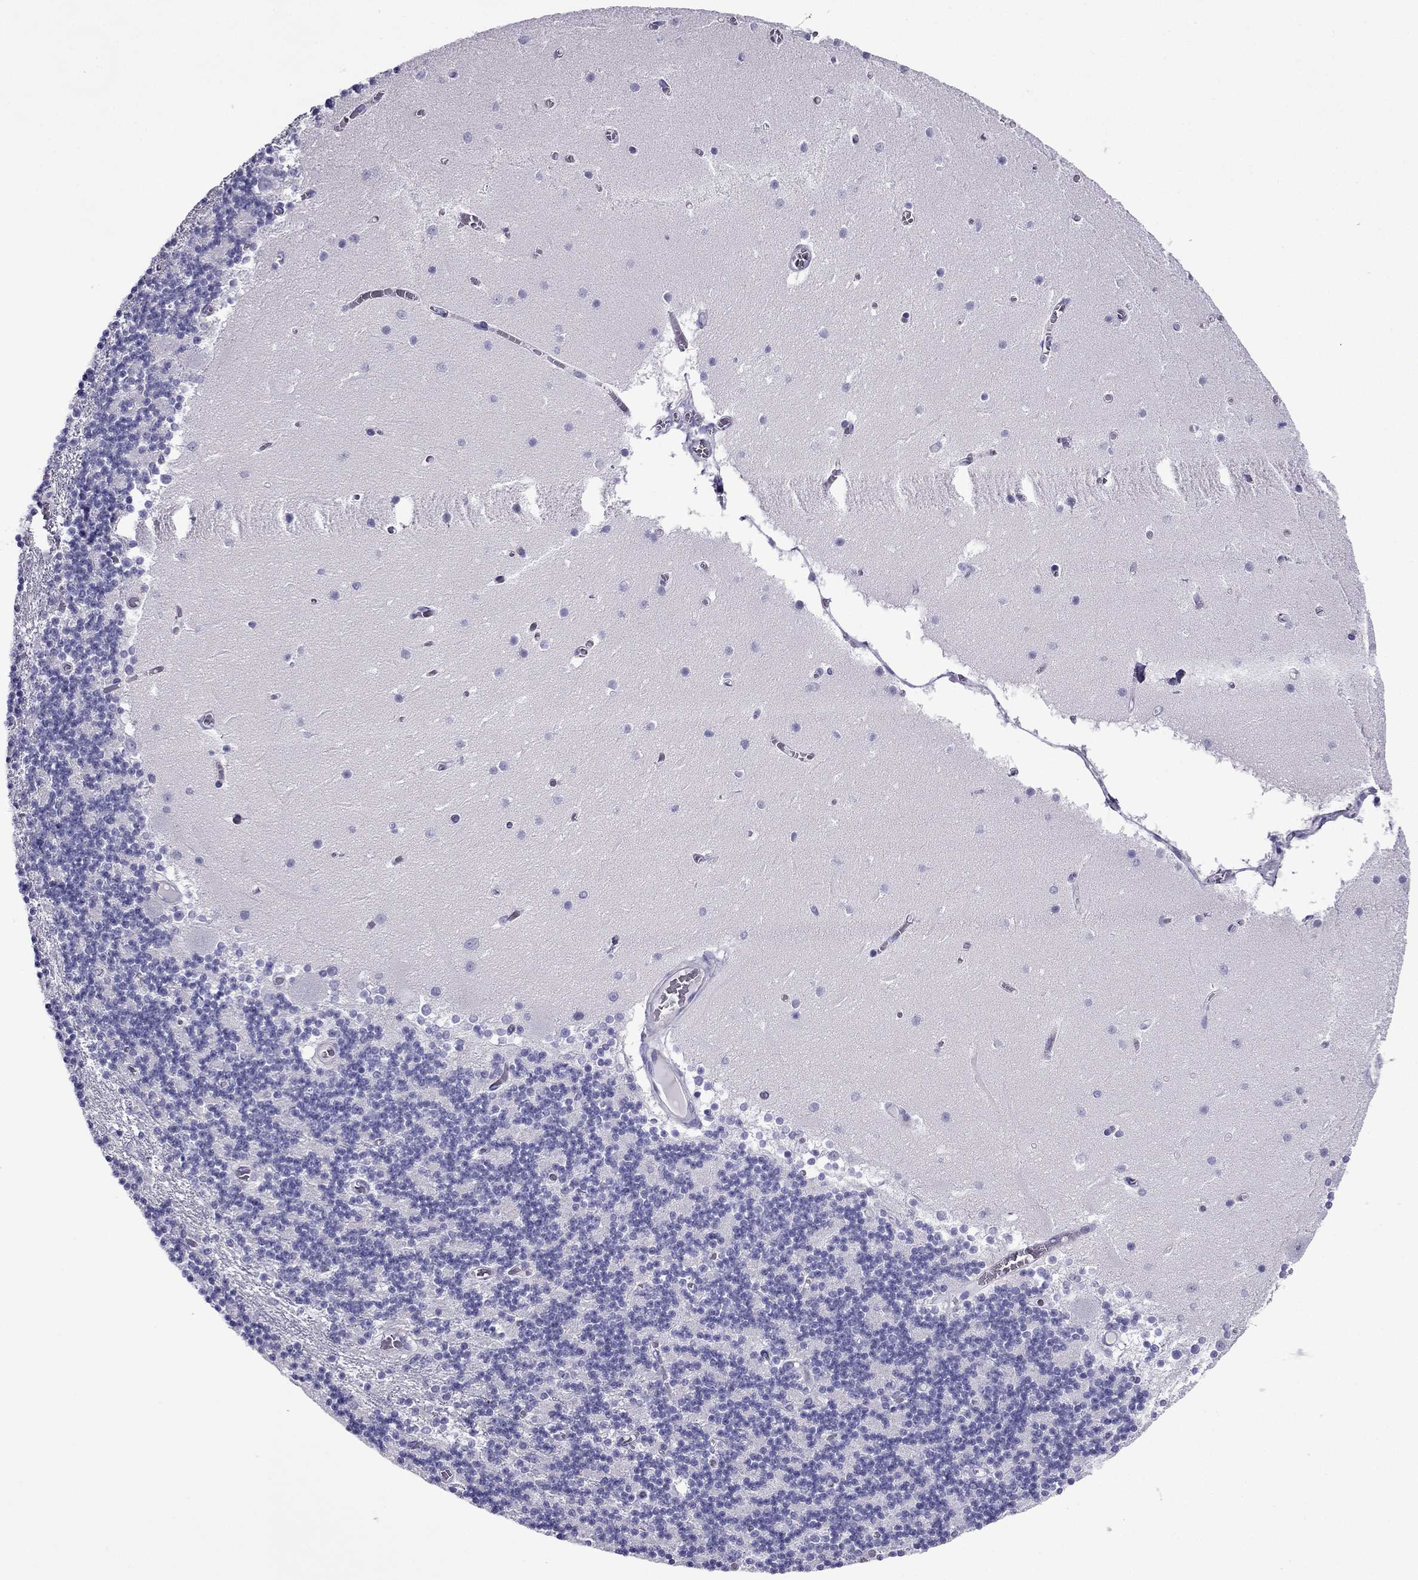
{"staining": {"intensity": "negative", "quantity": "none", "location": "none"}, "tissue": "cerebellum", "cell_type": "Cells in granular layer", "image_type": "normal", "snomed": [{"axis": "morphology", "description": "Normal tissue, NOS"}, {"axis": "topography", "description": "Cerebellum"}], "caption": "Immunohistochemistry image of normal cerebellum stained for a protein (brown), which demonstrates no staining in cells in granular layer.", "gene": "MYL11", "patient": {"sex": "female", "age": 28}}